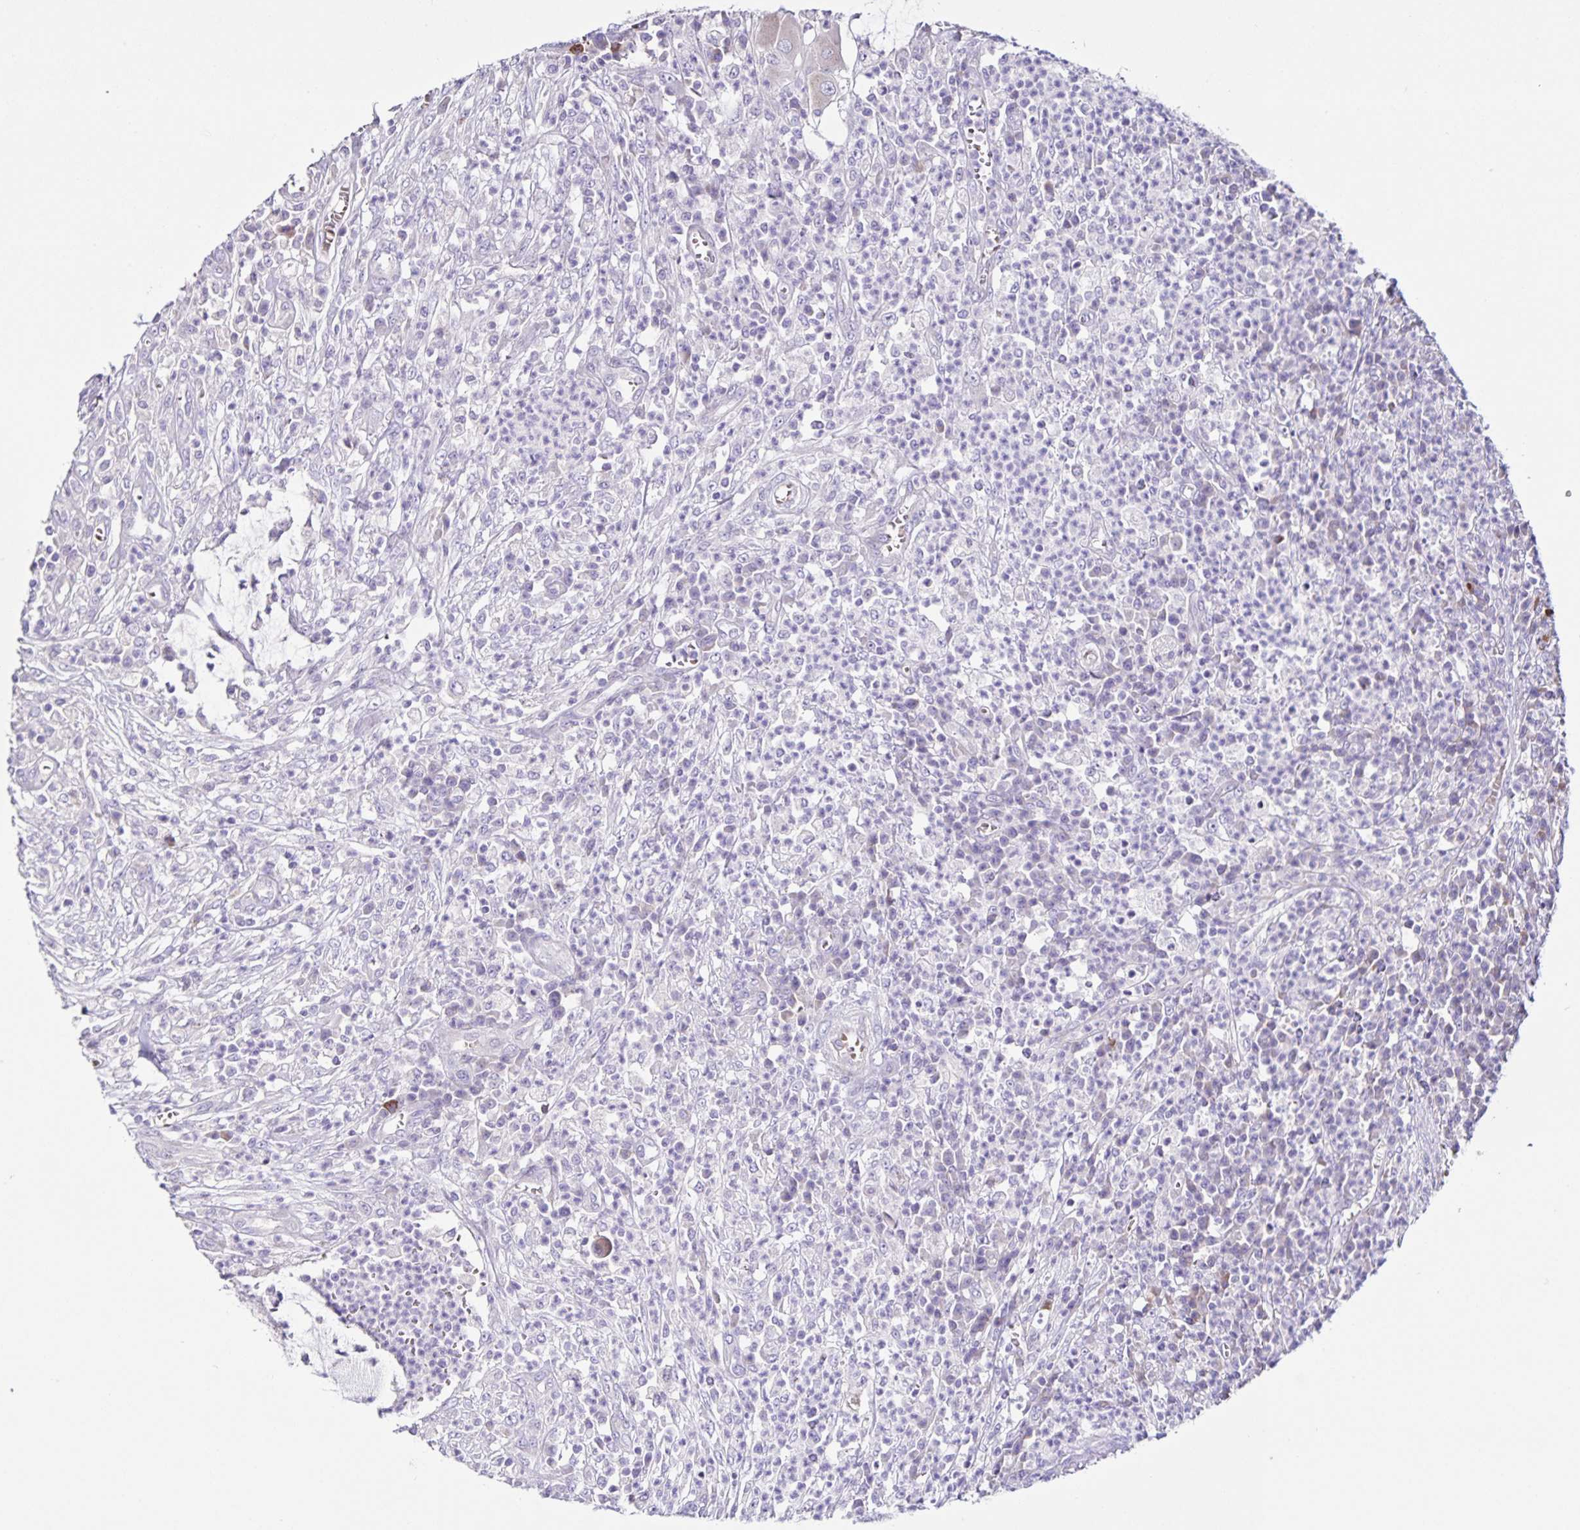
{"staining": {"intensity": "negative", "quantity": "none", "location": "none"}, "tissue": "colorectal cancer", "cell_type": "Tumor cells", "image_type": "cancer", "snomed": [{"axis": "morphology", "description": "Adenocarcinoma, NOS"}, {"axis": "topography", "description": "Colon"}], "caption": "High magnification brightfield microscopy of colorectal cancer (adenocarcinoma) stained with DAB (3,3'-diaminobenzidine) (brown) and counterstained with hematoxylin (blue): tumor cells show no significant positivity. (Stains: DAB (3,3'-diaminobenzidine) IHC with hematoxylin counter stain, Microscopy: brightfield microscopy at high magnification).", "gene": "RNFT2", "patient": {"sex": "male", "age": 65}}